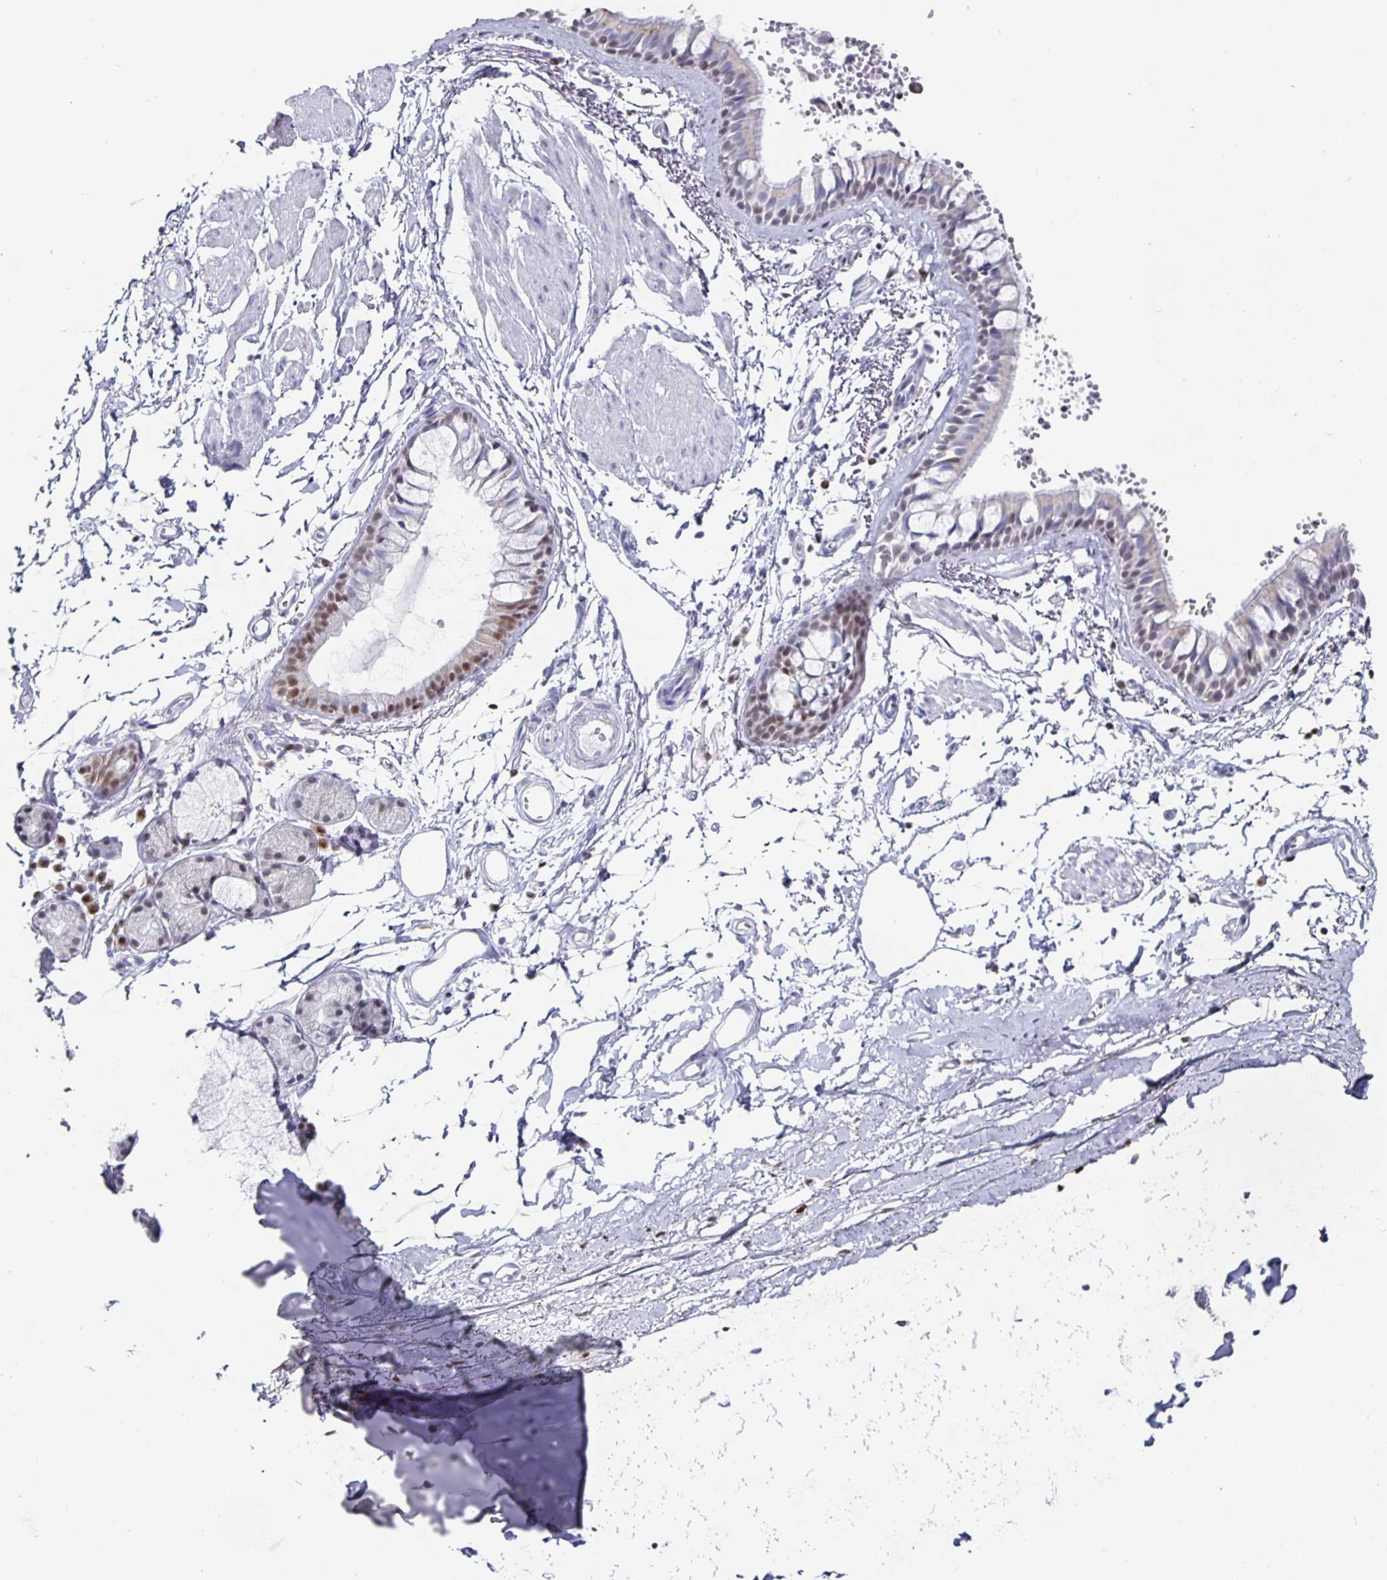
{"staining": {"intensity": "weak", "quantity": "<25%", "location": "nuclear"}, "tissue": "bronchus", "cell_type": "Respiratory epithelial cells", "image_type": "normal", "snomed": [{"axis": "morphology", "description": "Normal tissue, NOS"}, {"axis": "topography", "description": "Cartilage tissue"}, {"axis": "topography", "description": "Bronchus"}, {"axis": "topography", "description": "Peripheral nerve tissue"}], "caption": "The immunohistochemistry image has no significant staining in respiratory epithelial cells of bronchus.", "gene": "RUNX2", "patient": {"sex": "female", "age": 59}}